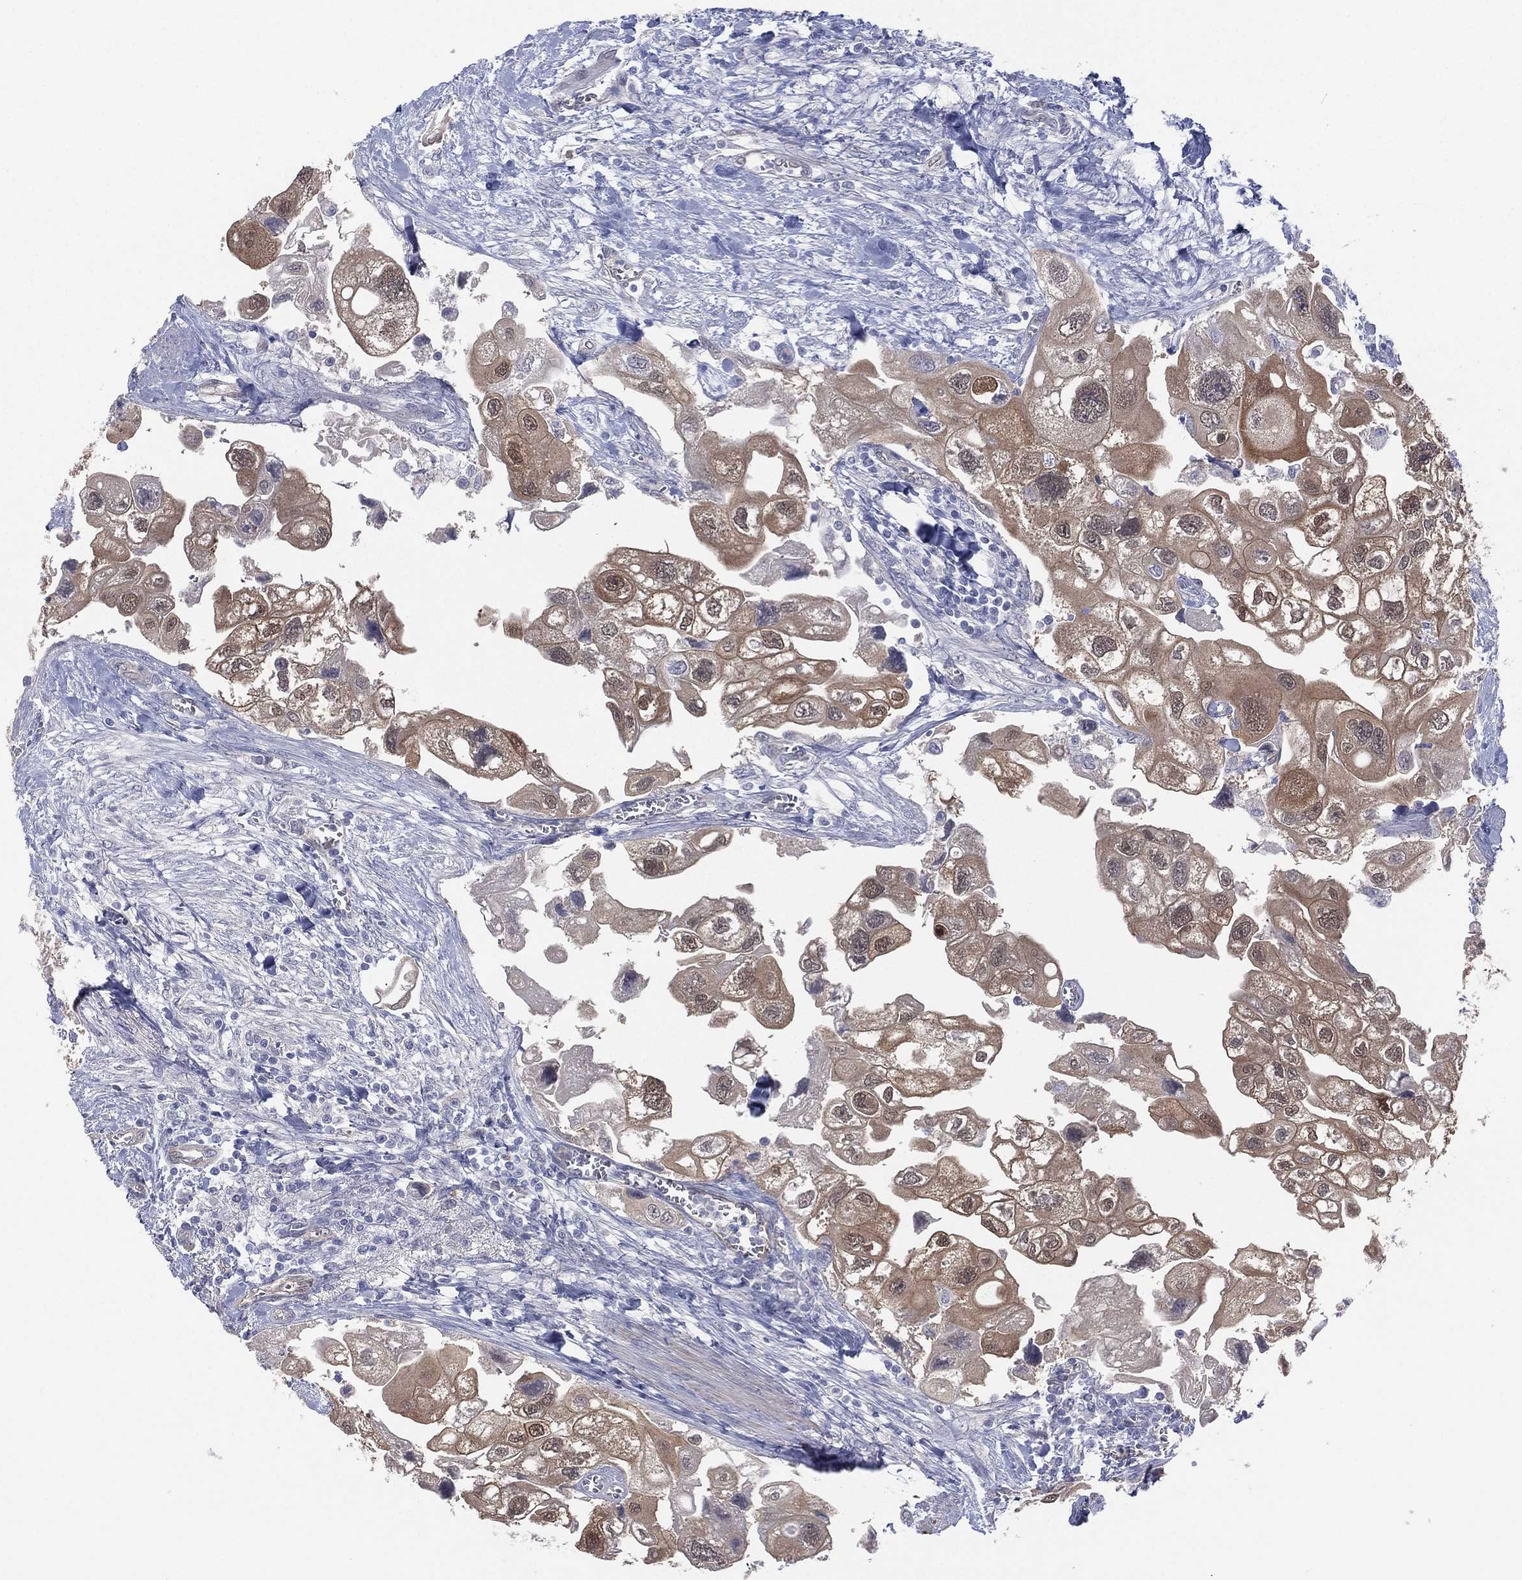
{"staining": {"intensity": "moderate", "quantity": "25%-75%", "location": "cytoplasmic/membranous,nuclear"}, "tissue": "urothelial cancer", "cell_type": "Tumor cells", "image_type": "cancer", "snomed": [{"axis": "morphology", "description": "Urothelial carcinoma, High grade"}, {"axis": "topography", "description": "Urinary bladder"}], "caption": "Protein staining of urothelial cancer tissue demonstrates moderate cytoplasmic/membranous and nuclear expression in approximately 25%-75% of tumor cells.", "gene": "DDAH1", "patient": {"sex": "male", "age": 59}}